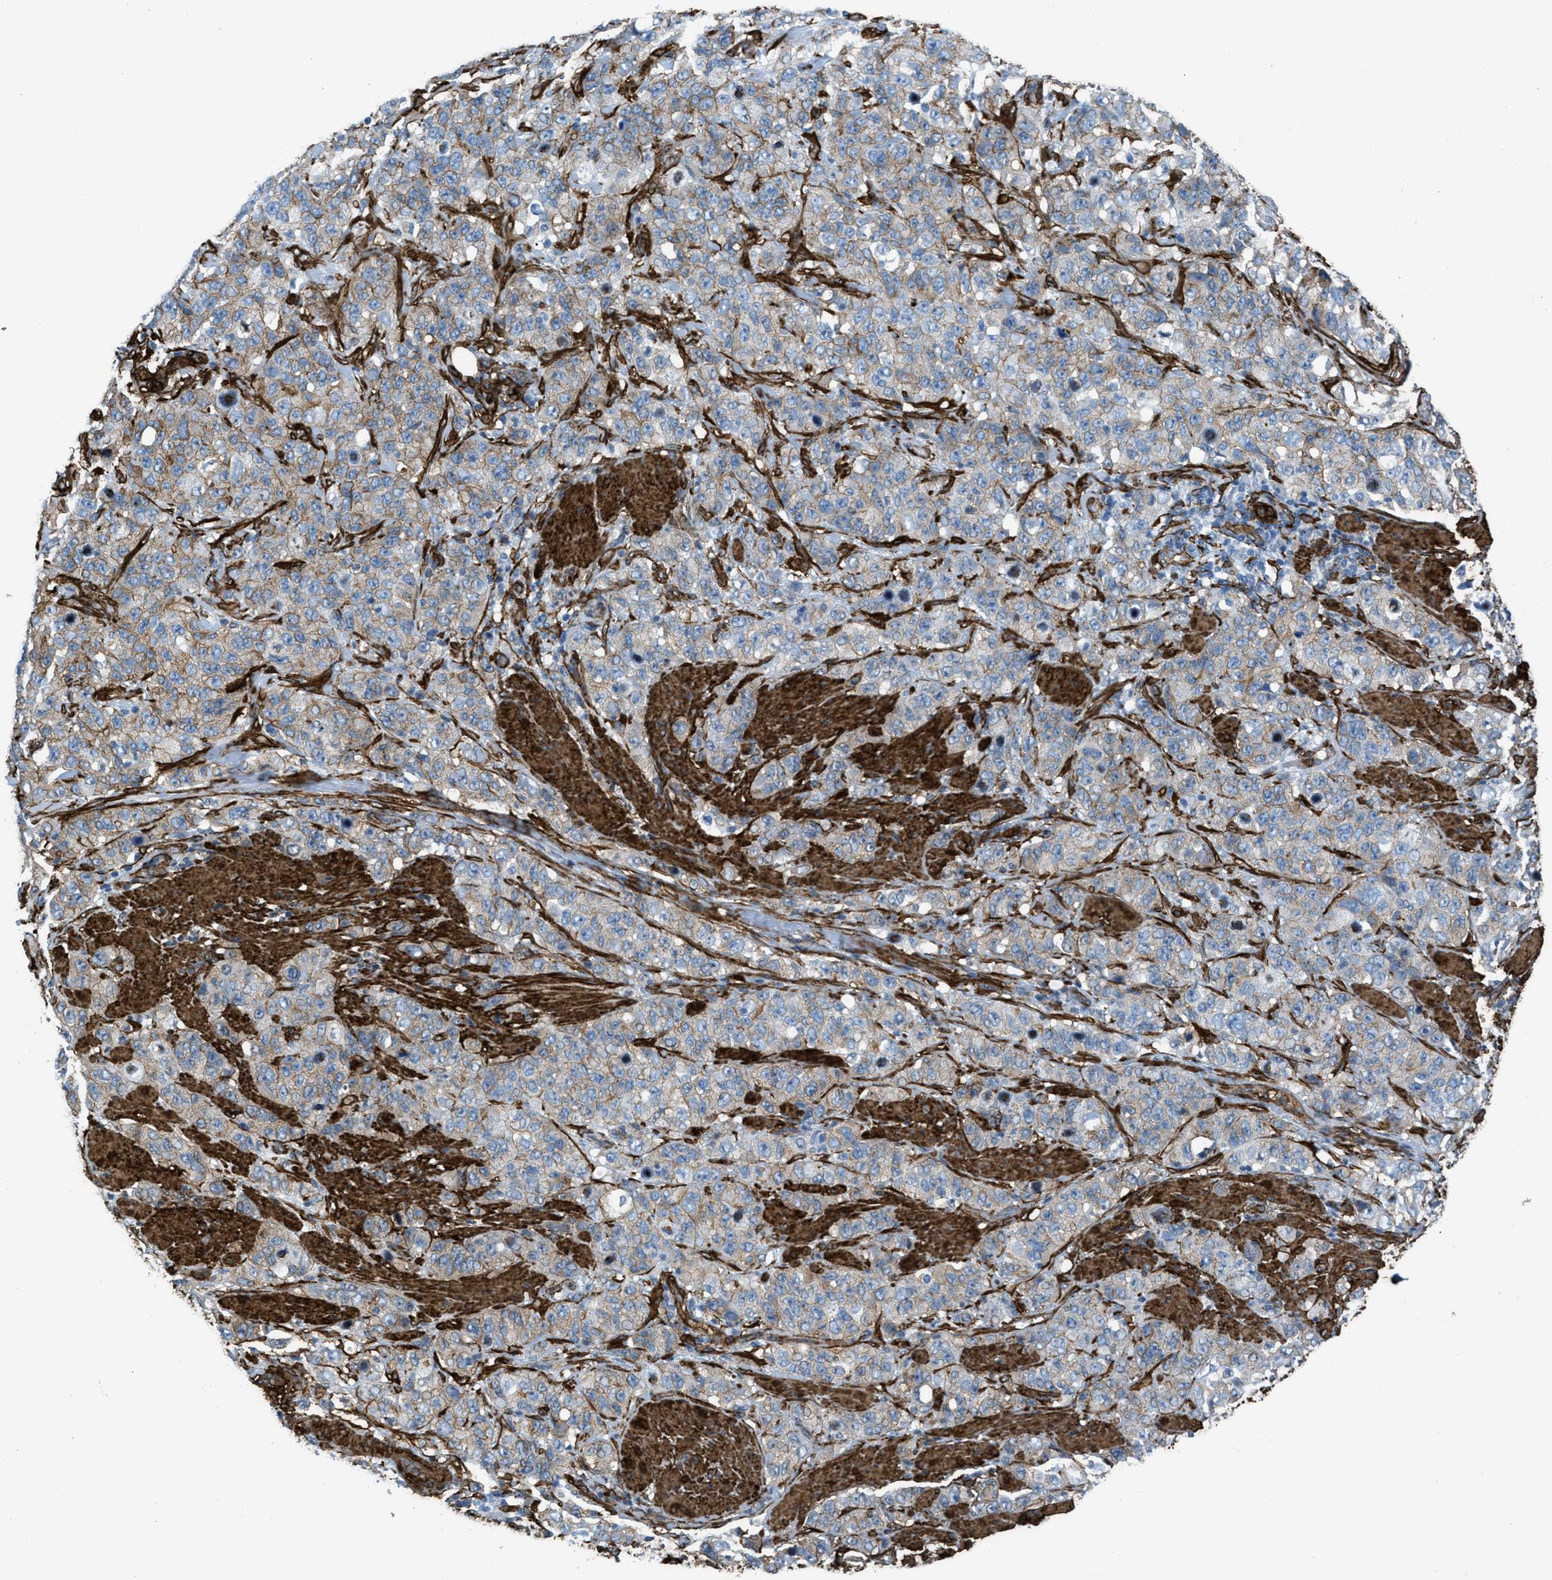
{"staining": {"intensity": "weak", "quantity": ">75%", "location": "cytoplasmic/membranous"}, "tissue": "stomach cancer", "cell_type": "Tumor cells", "image_type": "cancer", "snomed": [{"axis": "morphology", "description": "Adenocarcinoma, NOS"}, {"axis": "topography", "description": "Stomach"}], "caption": "A brown stain highlights weak cytoplasmic/membranous staining of a protein in human stomach cancer (adenocarcinoma) tumor cells.", "gene": "CALD1", "patient": {"sex": "male", "age": 48}}